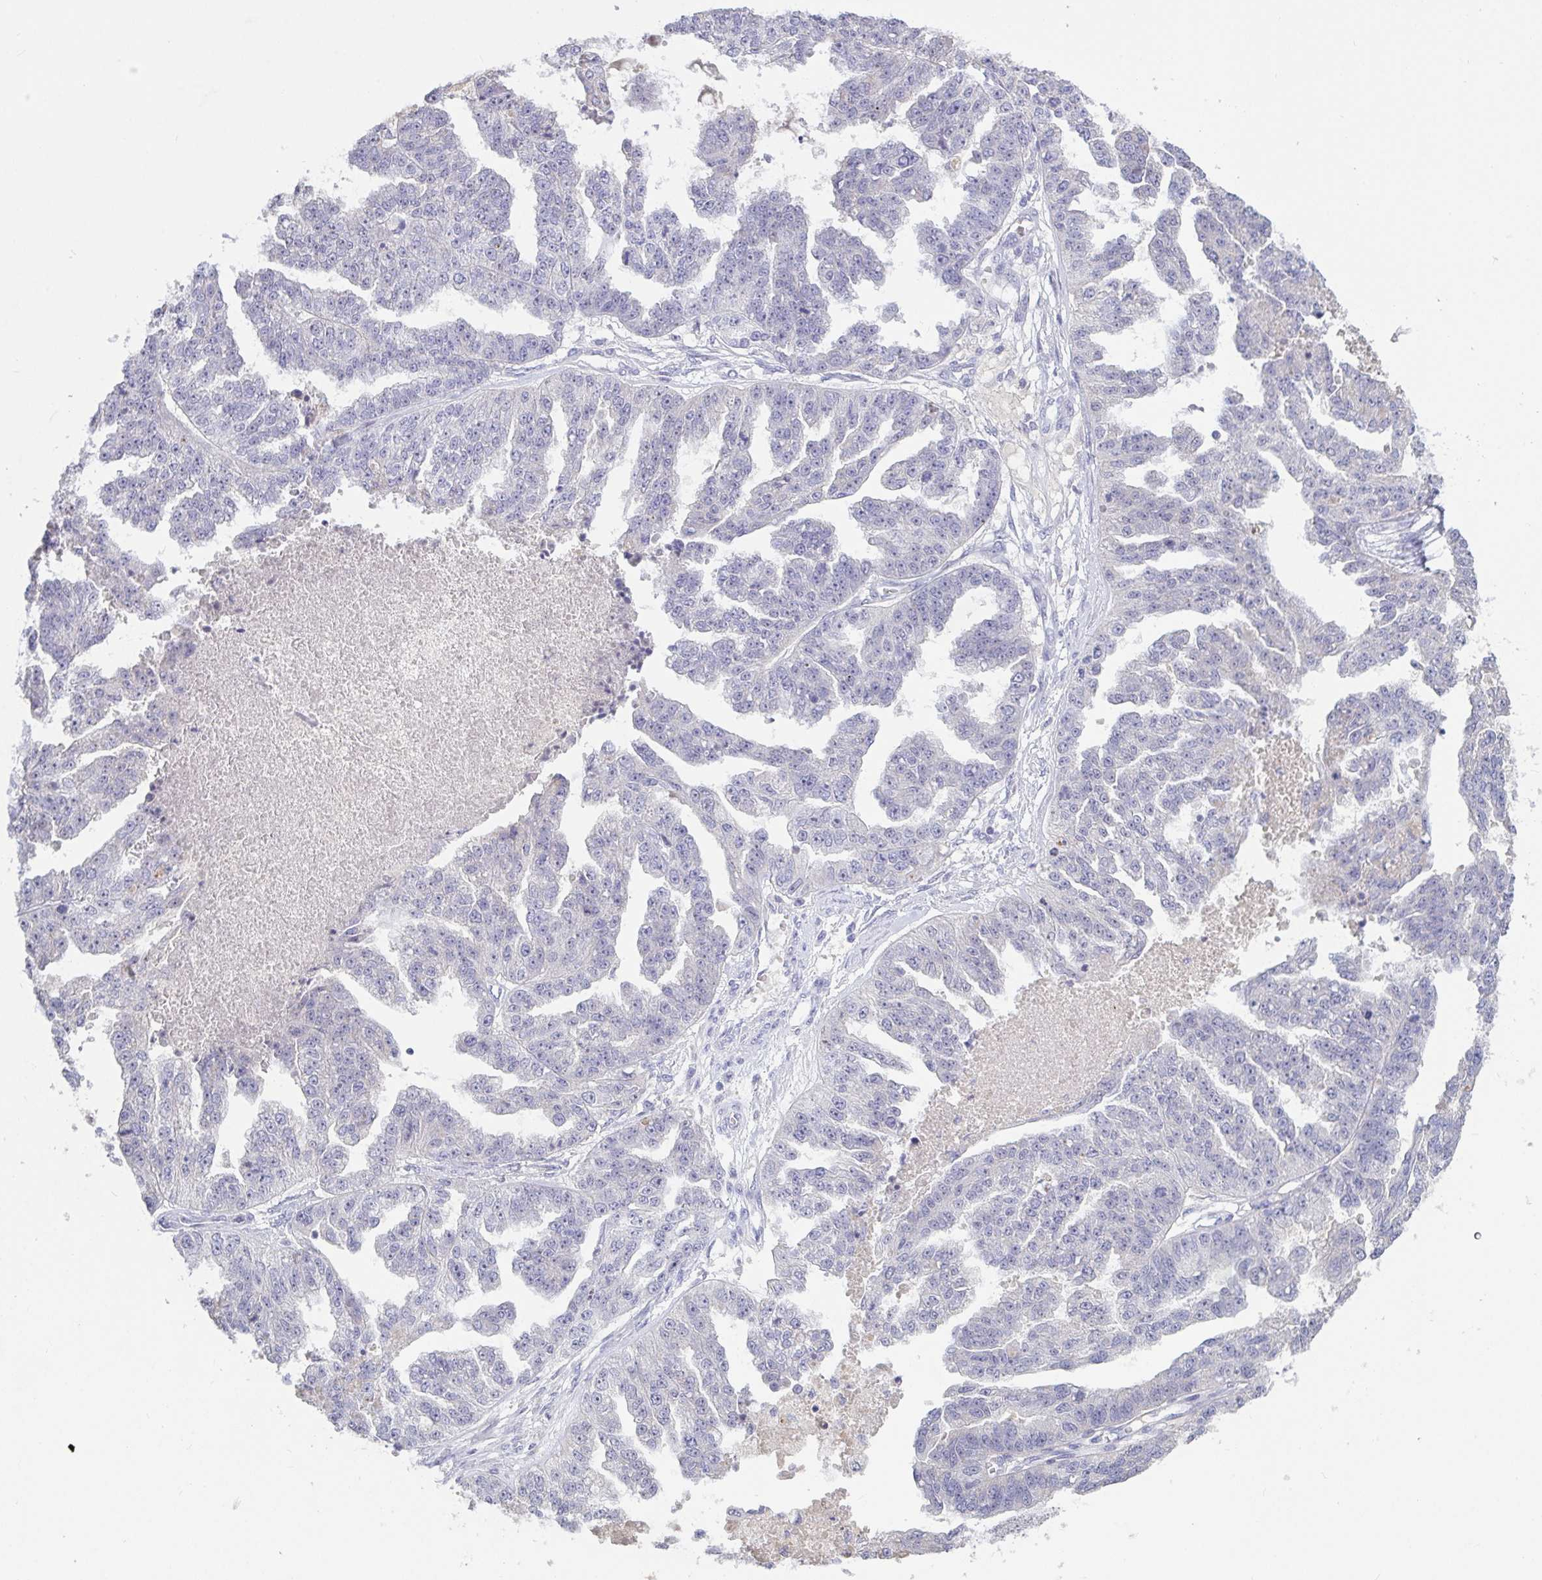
{"staining": {"intensity": "negative", "quantity": "none", "location": "none"}, "tissue": "ovarian cancer", "cell_type": "Tumor cells", "image_type": "cancer", "snomed": [{"axis": "morphology", "description": "Cystadenocarcinoma, serous, NOS"}, {"axis": "topography", "description": "Ovary"}], "caption": "High power microscopy photomicrograph of an IHC histopathology image of ovarian cancer, revealing no significant positivity in tumor cells.", "gene": "MYC", "patient": {"sex": "female", "age": 58}}